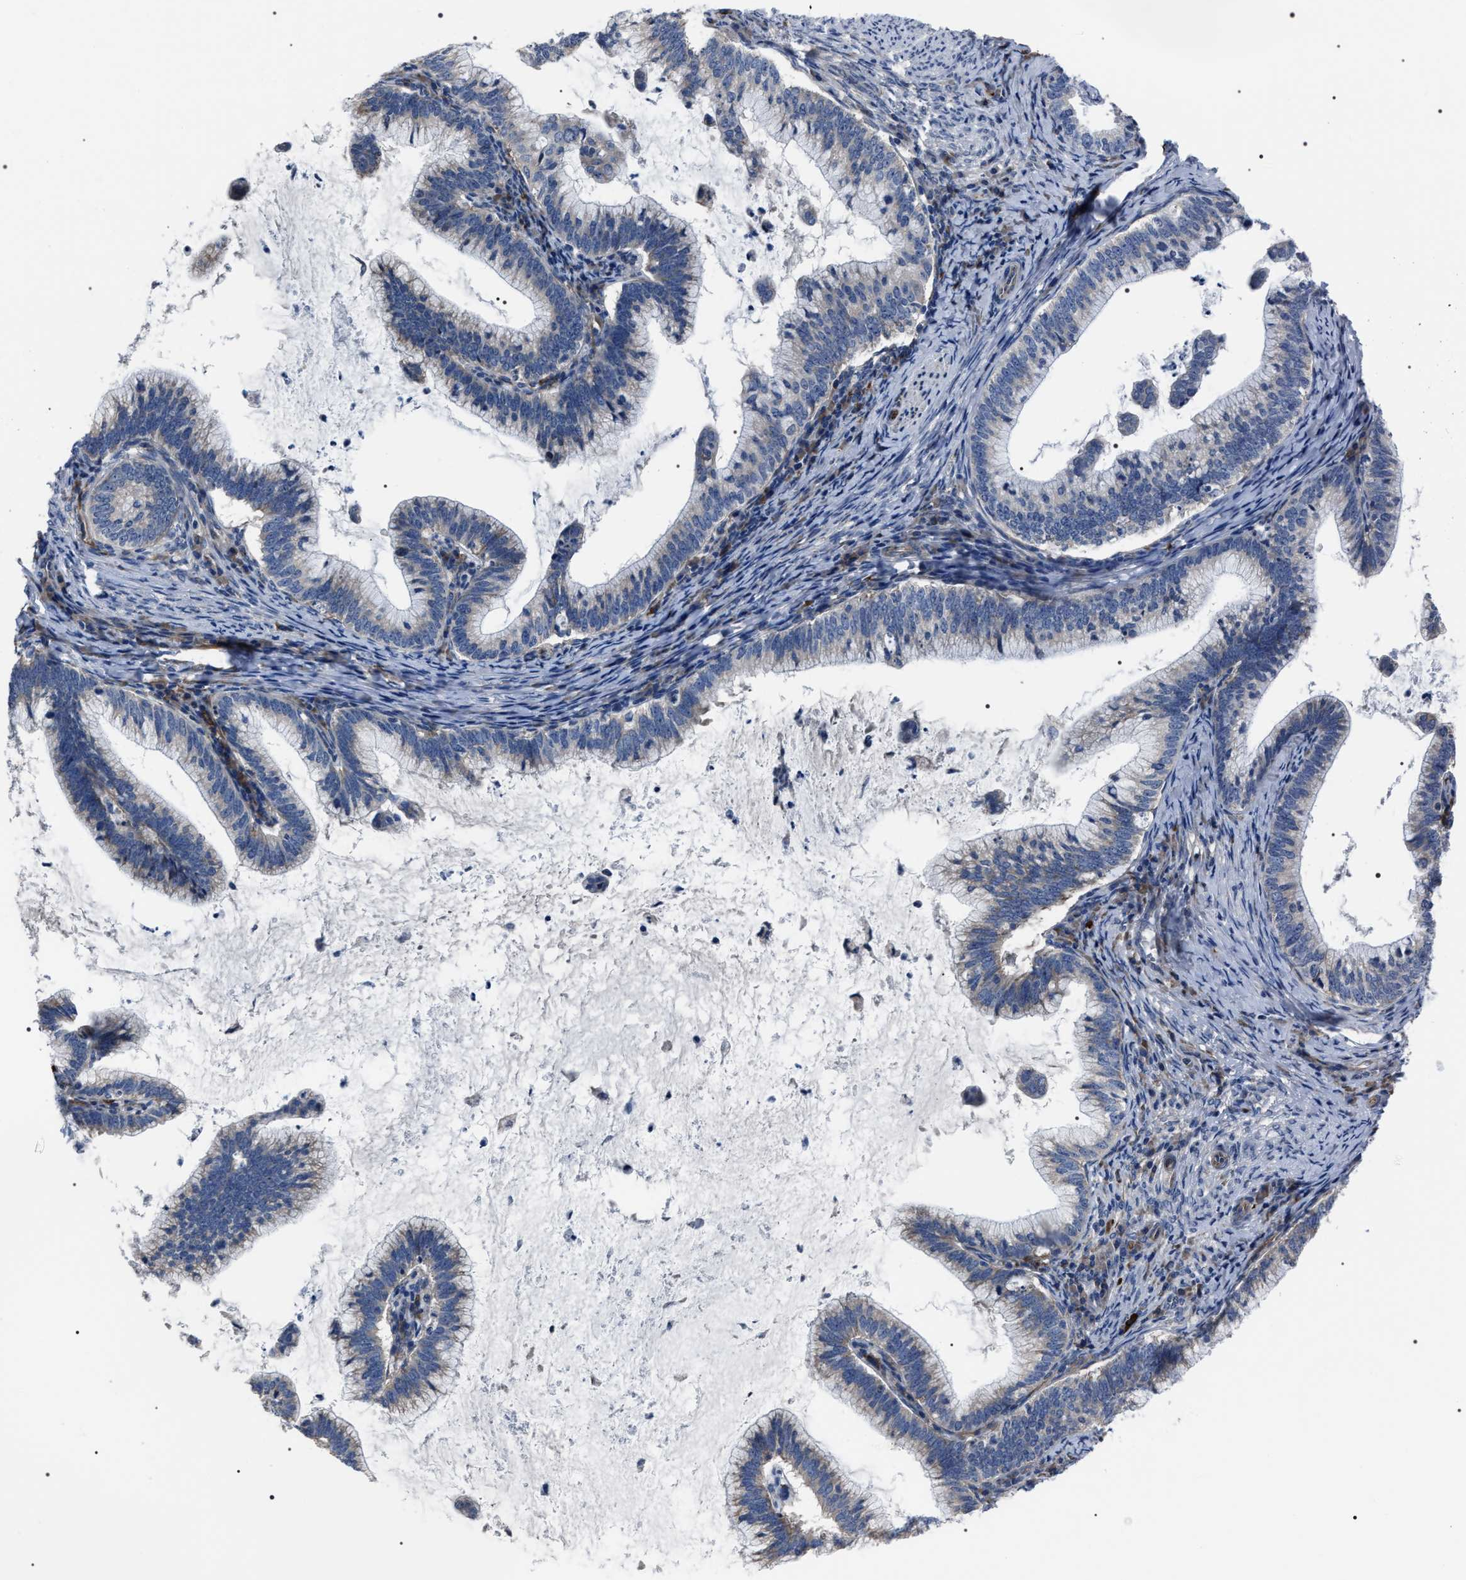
{"staining": {"intensity": "negative", "quantity": "none", "location": "none"}, "tissue": "cervical cancer", "cell_type": "Tumor cells", "image_type": "cancer", "snomed": [{"axis": "morphology", "description": "Adenocarcinoma, NOS"}, {"axis": "topography", "description": "Cervix"}], "caption": "High magnification brightfield microscopy of cervical cancer stained with DAB (brown) and counterstained with hematoxylin (blue): tumor cells show no significant positivity.", "gene": "PKD1L1", "patient": {"sex": "female", "age": 36}}